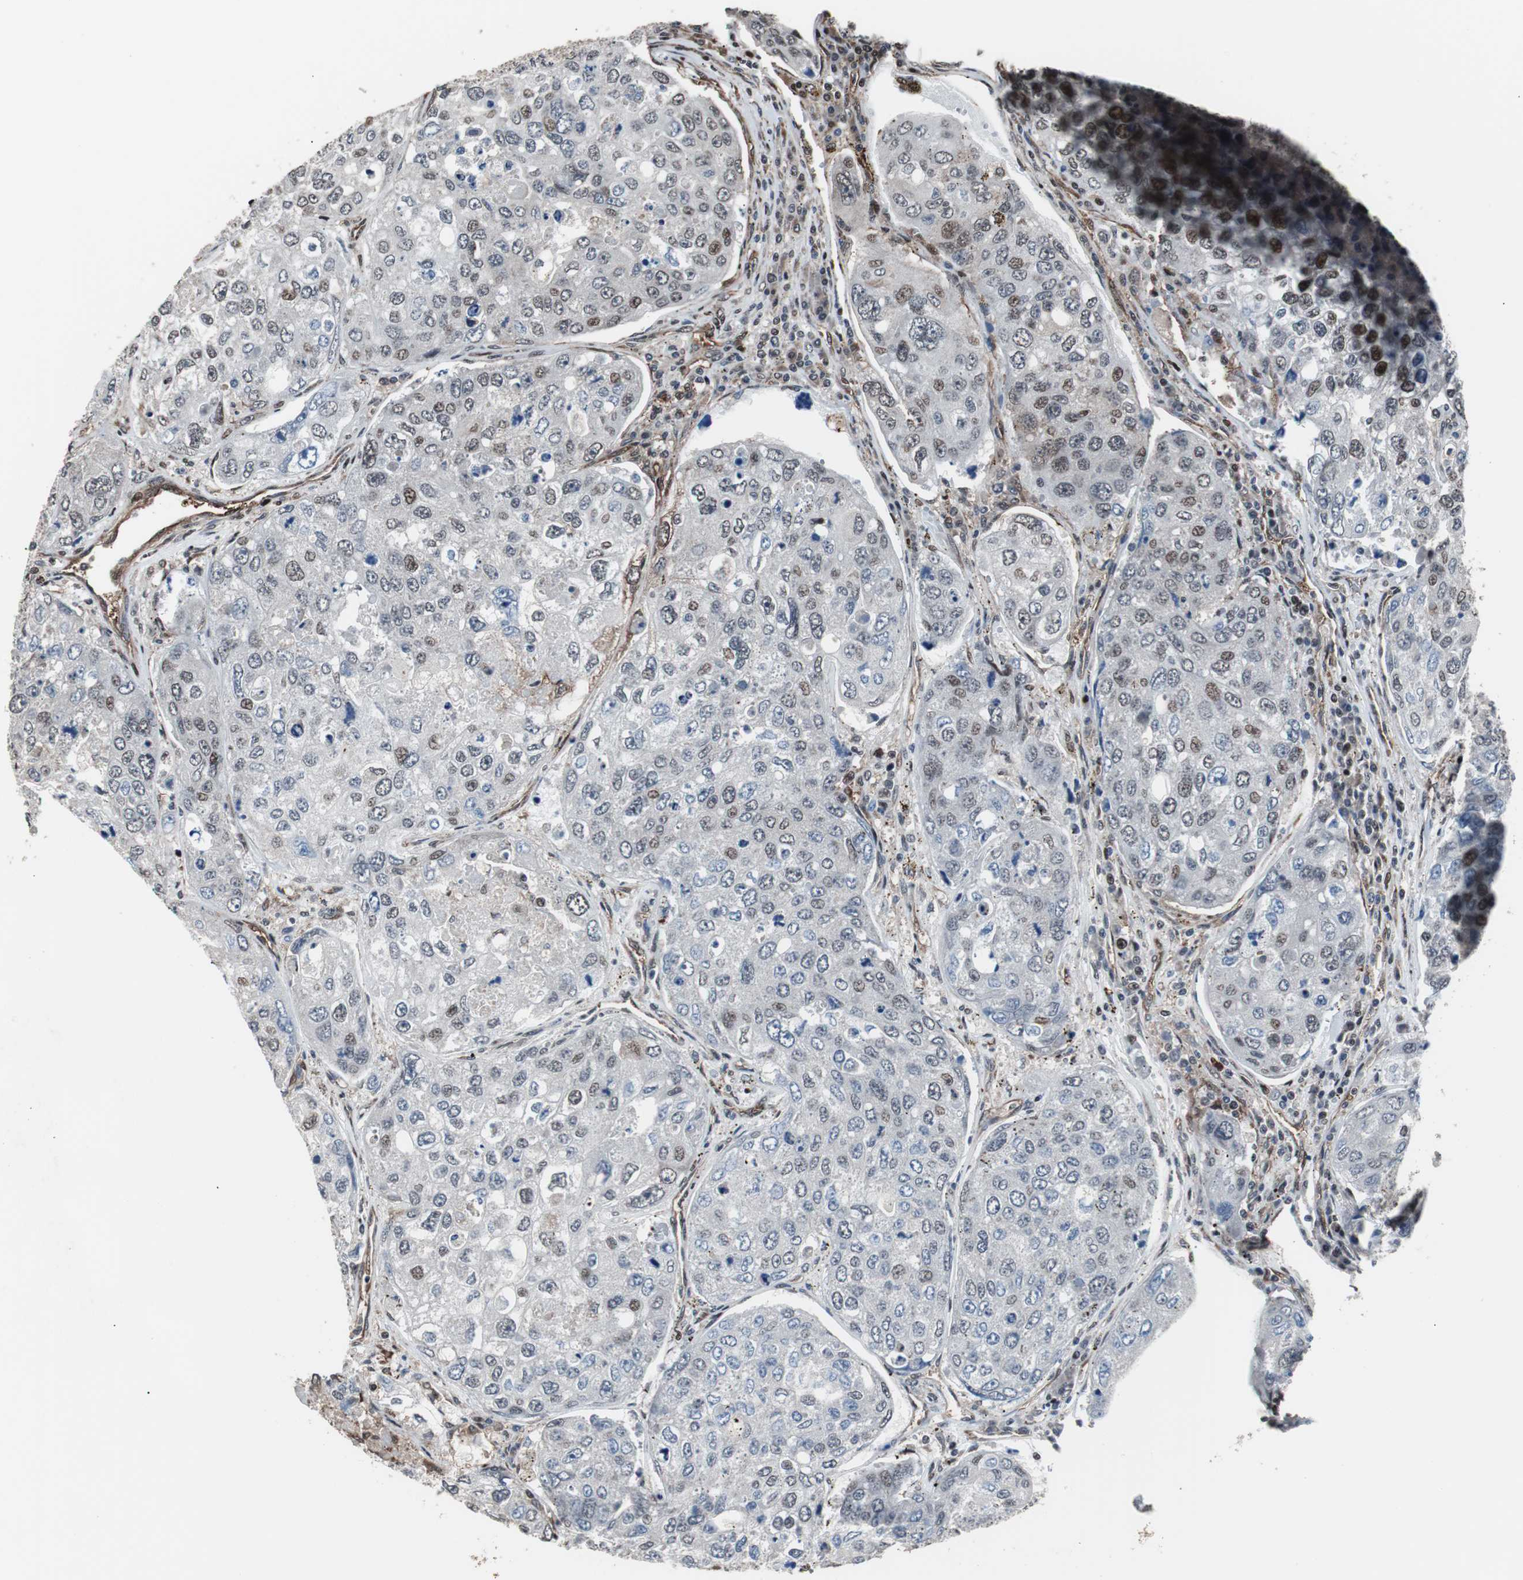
{"staining": {"intensity": "moderate", "quantity": "<25%", "location": "nuclear"}, "tissue": "urothelial cancer", "cell_type": "Tumor cells", "image_type": "cancer", "snomed": [{"axis": "morphology", "description": "Urothelial carcinoma, High grade"}, {"axis": "topography", "description": "Lymph node"}, {"axis": "topography", "description": "Urinary bladder"}], "caption": "The micrograph exhibits a brown stain indicating the presence of a protein in the nuclear of tumor cells in urothelial cancer. The protein is shown in brown color, while the nuclei are stained blue.", "gene": "POGZ", "patient": {"sex": "male", "age": 51}}